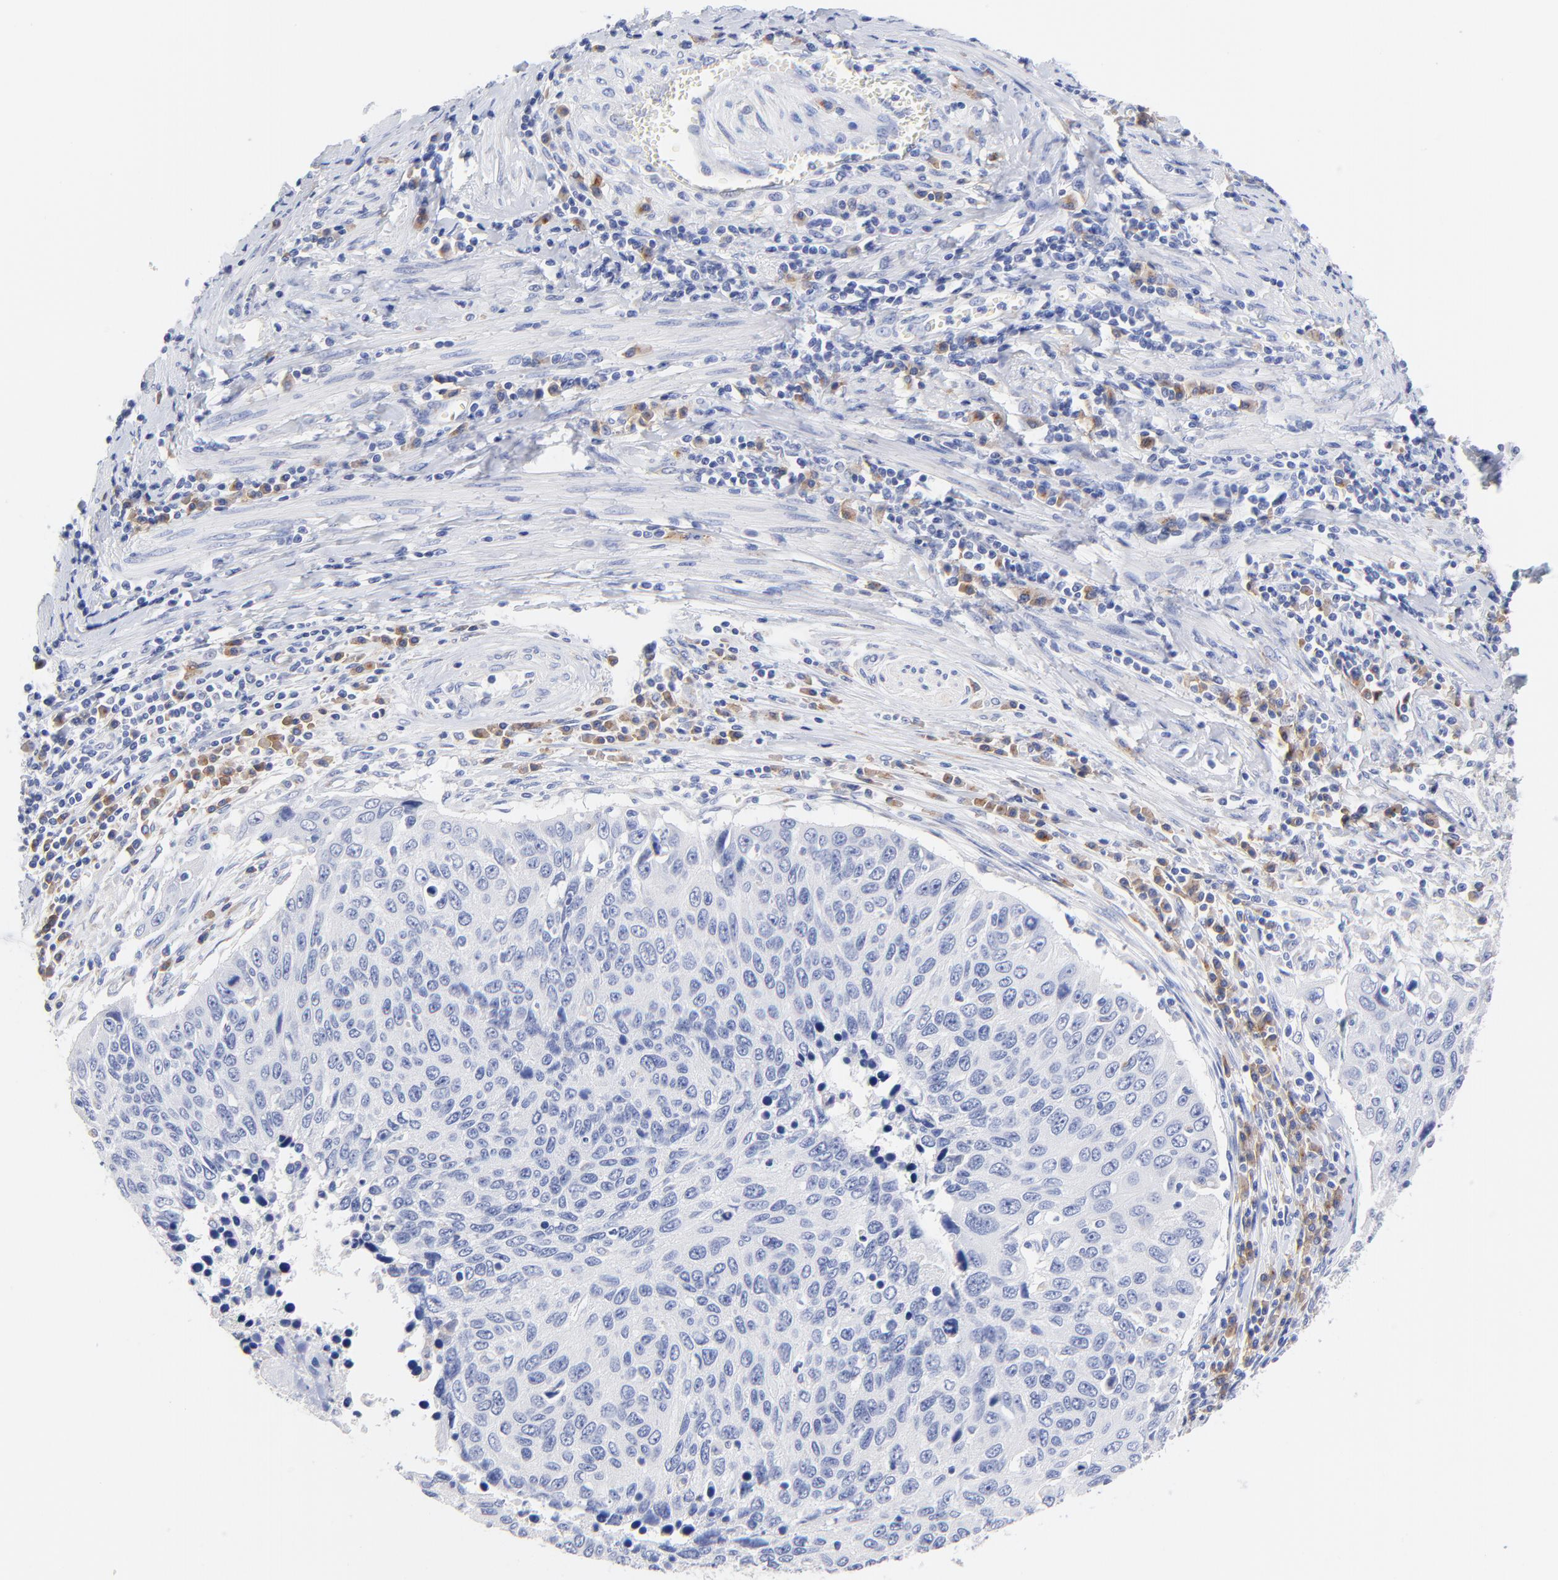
{"staining": {"intensity": "negative", "quantity": "none", "location": "none"}, "tissue": "cervical cancer", "cell_type": "Tumor cells", "image_type": "cancer", "snomed": [{"axis": "morphology", "description": "Squamous cell carcinoma, NOS"}, {"axis": "topography", "description": "Cervix"}], "caption": "DAB (3,3'-diaminobenzidine) immunohistochemical staining of cervical squamous cell carcinoma reveals no significant expression in tumor cells.", "gene": "LAX1", "patient": {"sex": "female", "age": 53}}